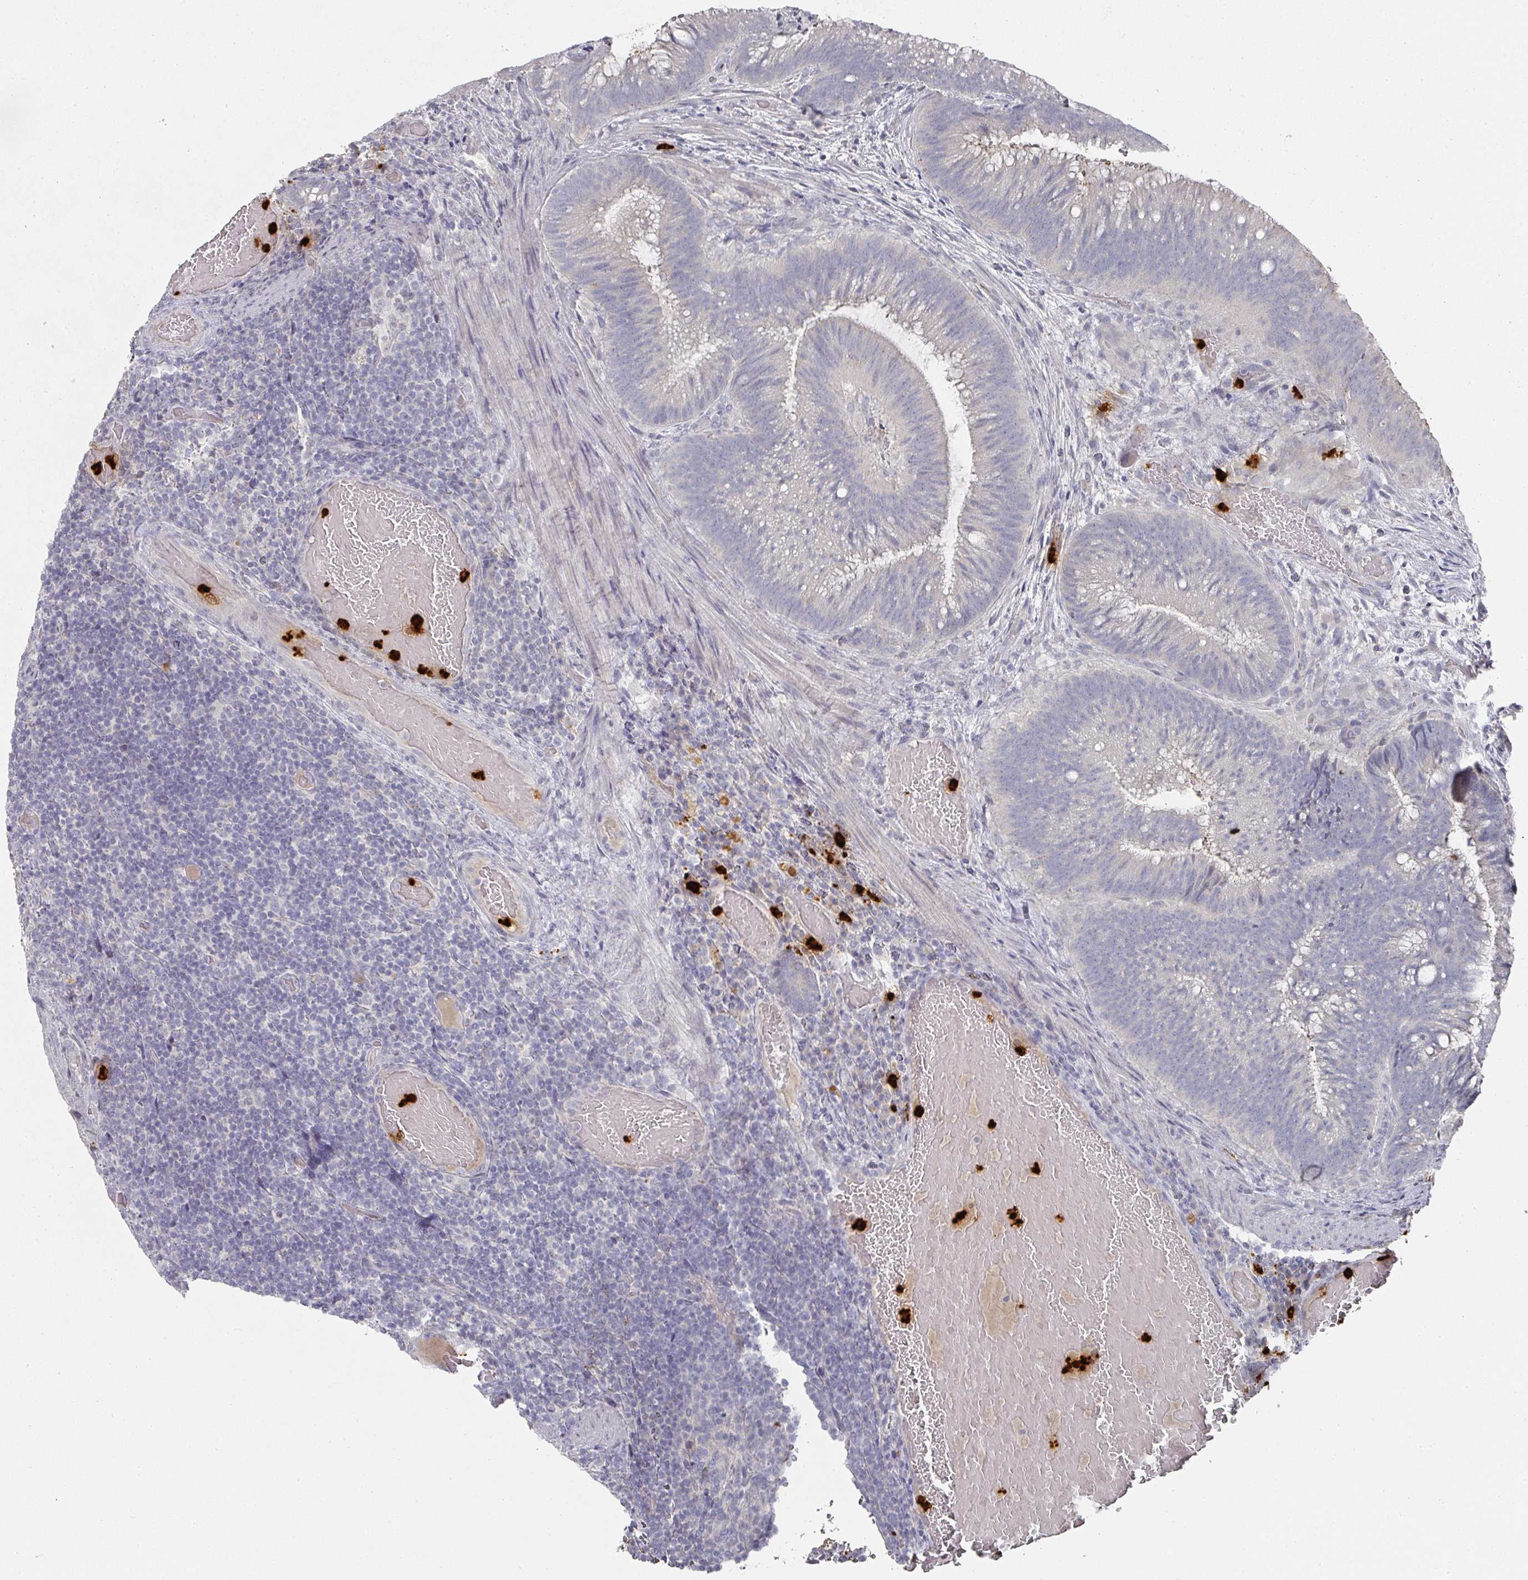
{"staining": {"intensity": "moderate", "quantity": "<25%", "location": "cytoplasmic/membranous"}, "tissue": "colorectal cancer", "cell_type": "Tumor cells", "image_type": "cancer", "snomed": [{"axis": "morphology", "description": "Adenocarcinoma, NOS"}, {"axis": "topography", "description": "Colon"}], "caption": "Immunohistochemistry of adenocarcinoma (colorectal) demonstrates low levels of moderate cytoplasmic/membranous staining in about <25% of tumor cells. (Stains: DAB in brown, nuclei in blue, Microscopy: brightfield microscopy at high magnification).", "gene": "CAMP", "patient": {"sex": "female", "age": 43}}